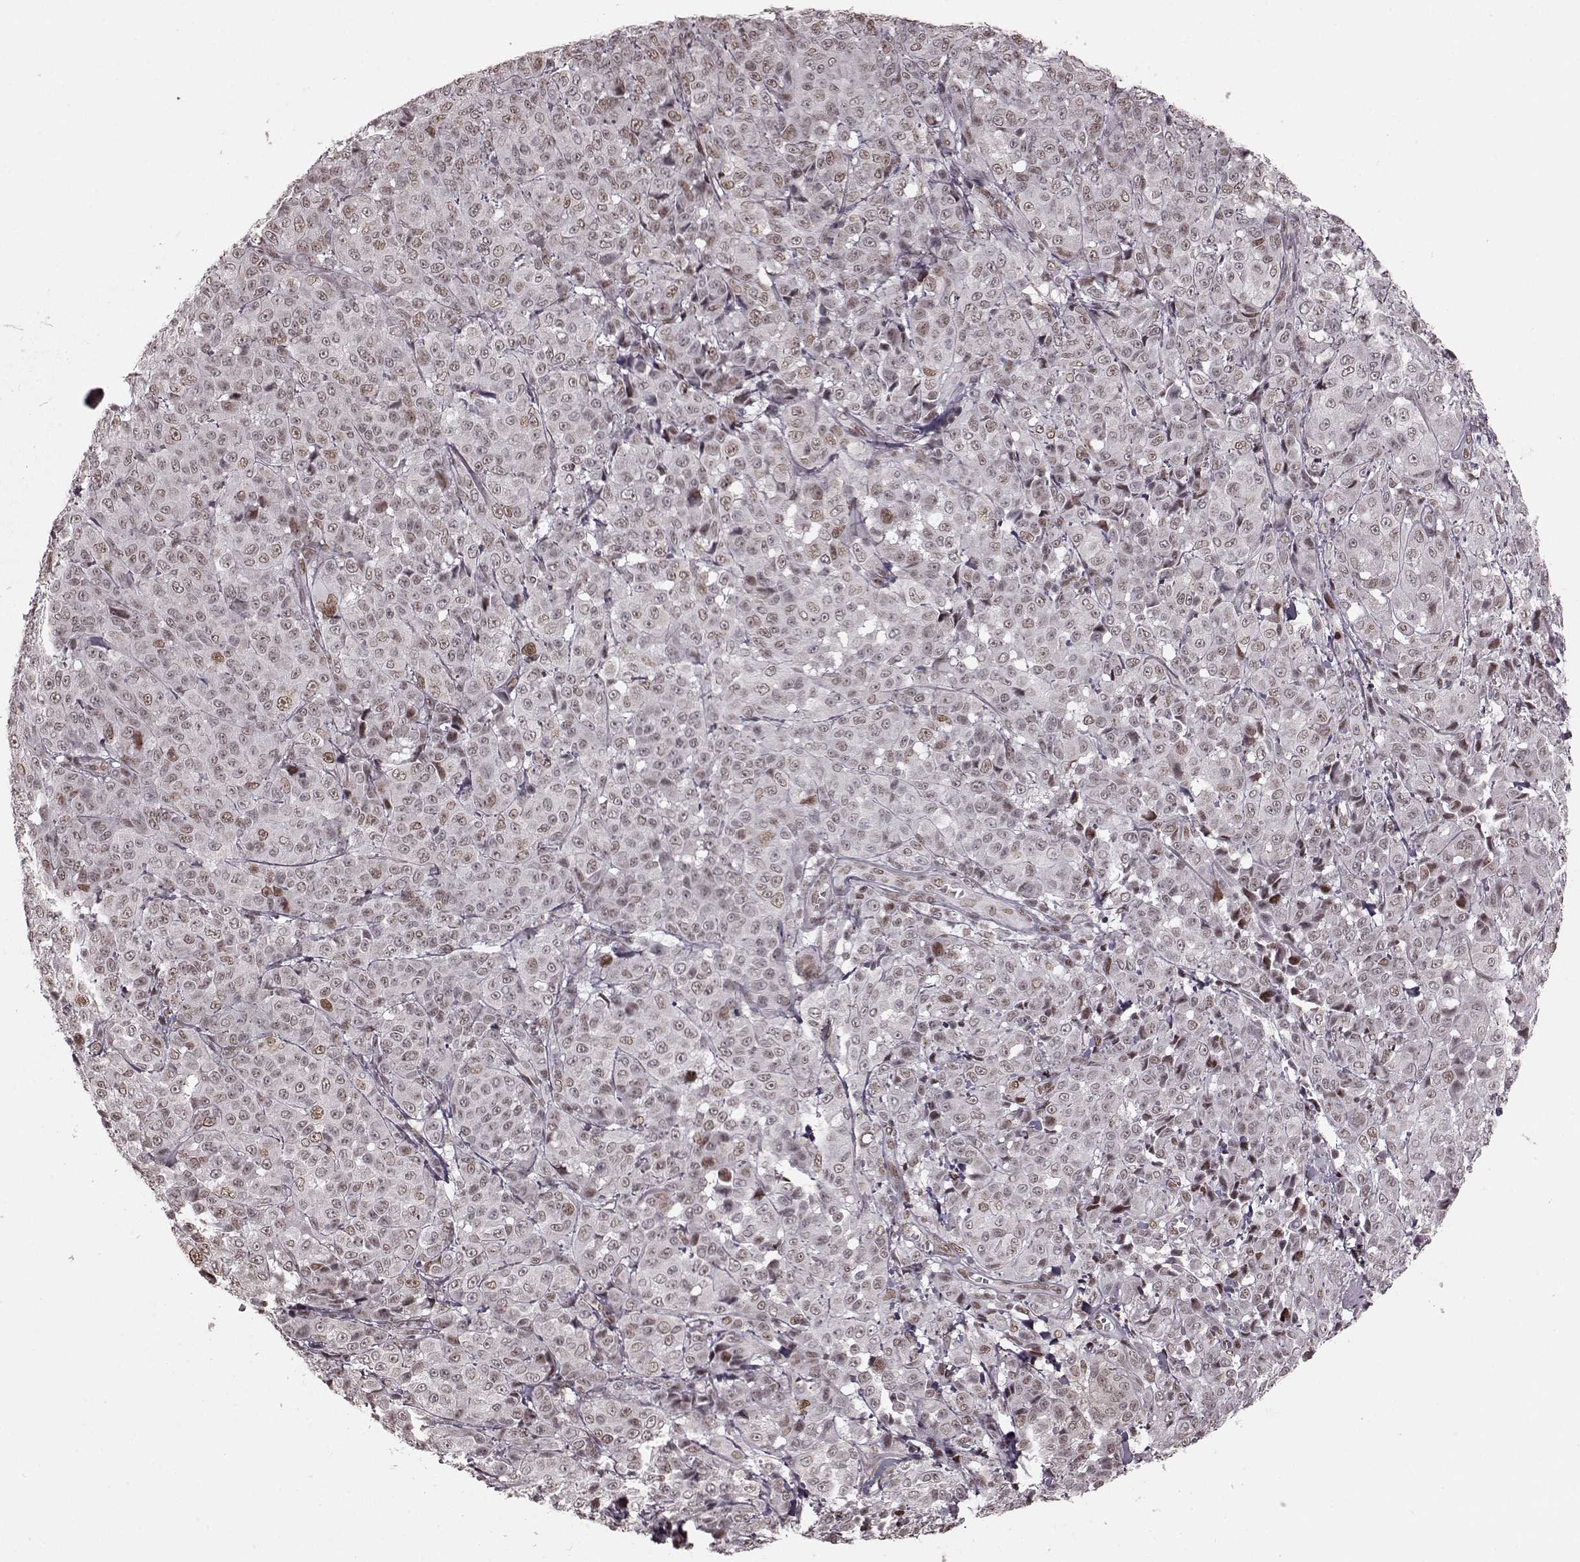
{"staining": {"intensity": "weak", "quantity": "25%-75%", "location": "nuclear"}, "tissue": "melanoma", "cell_type": "Tumor cells", "image_type": "cancer", "snomed": [{"axis": "morphology", "description": "Malignant melanoma, NOS"}, {"axis": "topography", "description": "Skin"}], "caption": "A brown stain shows weak nuclear expression of a protein in melanoma tumor cells. The protein is stained brown, and the nuclei are stained in blue (DAB IHC with brightfield microscopy, high magnification).", "gene": "NR2C1", "patient": {"sex": "male", "age": 89}}